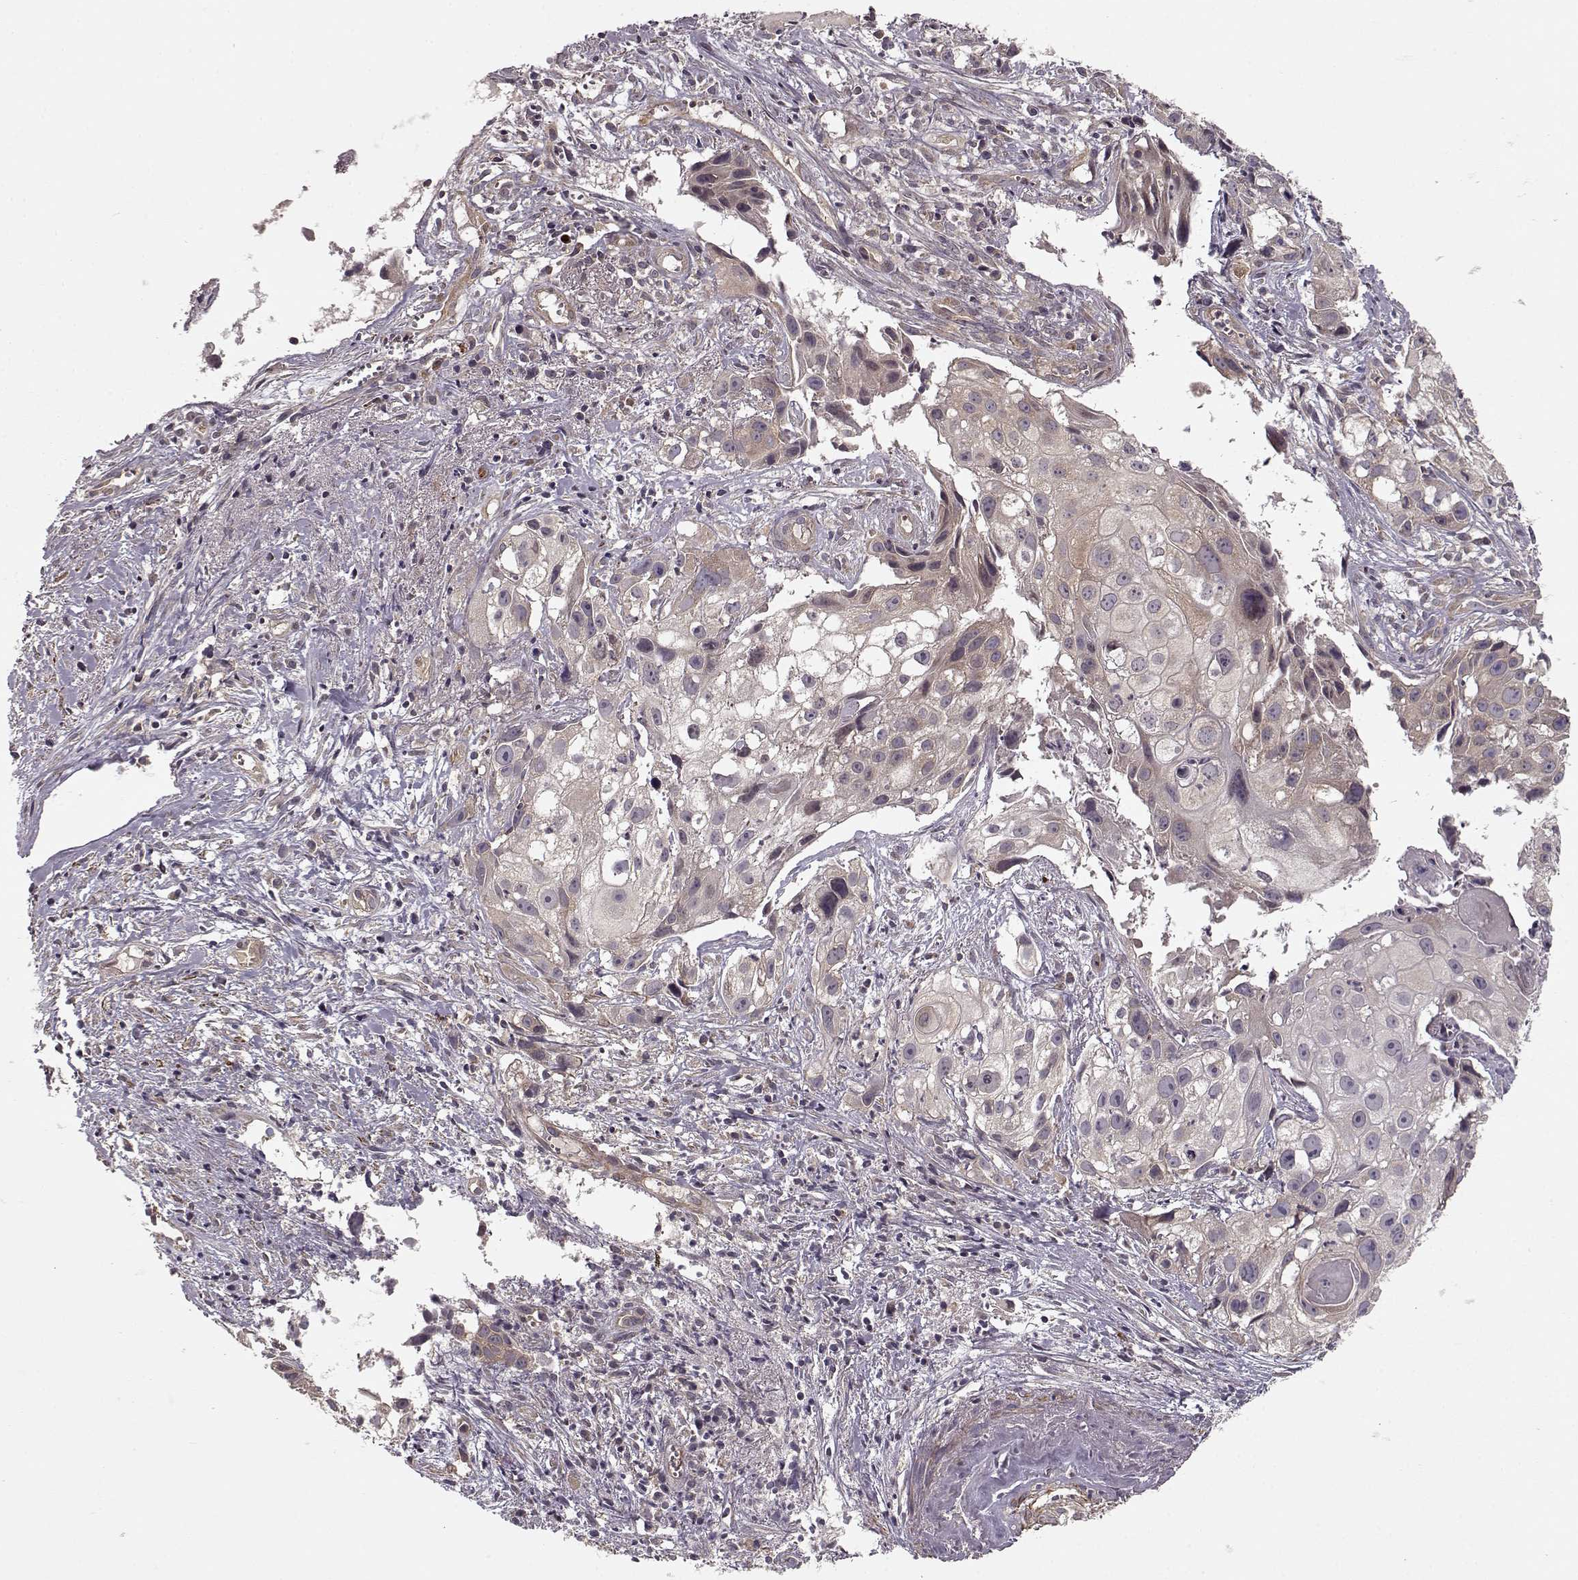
{"staining": {"intensity": "negative", "quantity": "none", "location": "none"}, "tissue": "cervical cancer", "cell_type": "Tumor cells", "image_type": "cancer", "snomed": [{"axis": "morphology", "description": "Squamous cell carcinoma, NOS"}, {"axis": "topography", "description": "Cervix"}], "caption": "Cervical squamous cell carcinoma was stained to show a protein in brown. There is no significant expression in tumor cells.", "gene": "SLAIN2", "patient": {"sex": "female", "age": 53}}